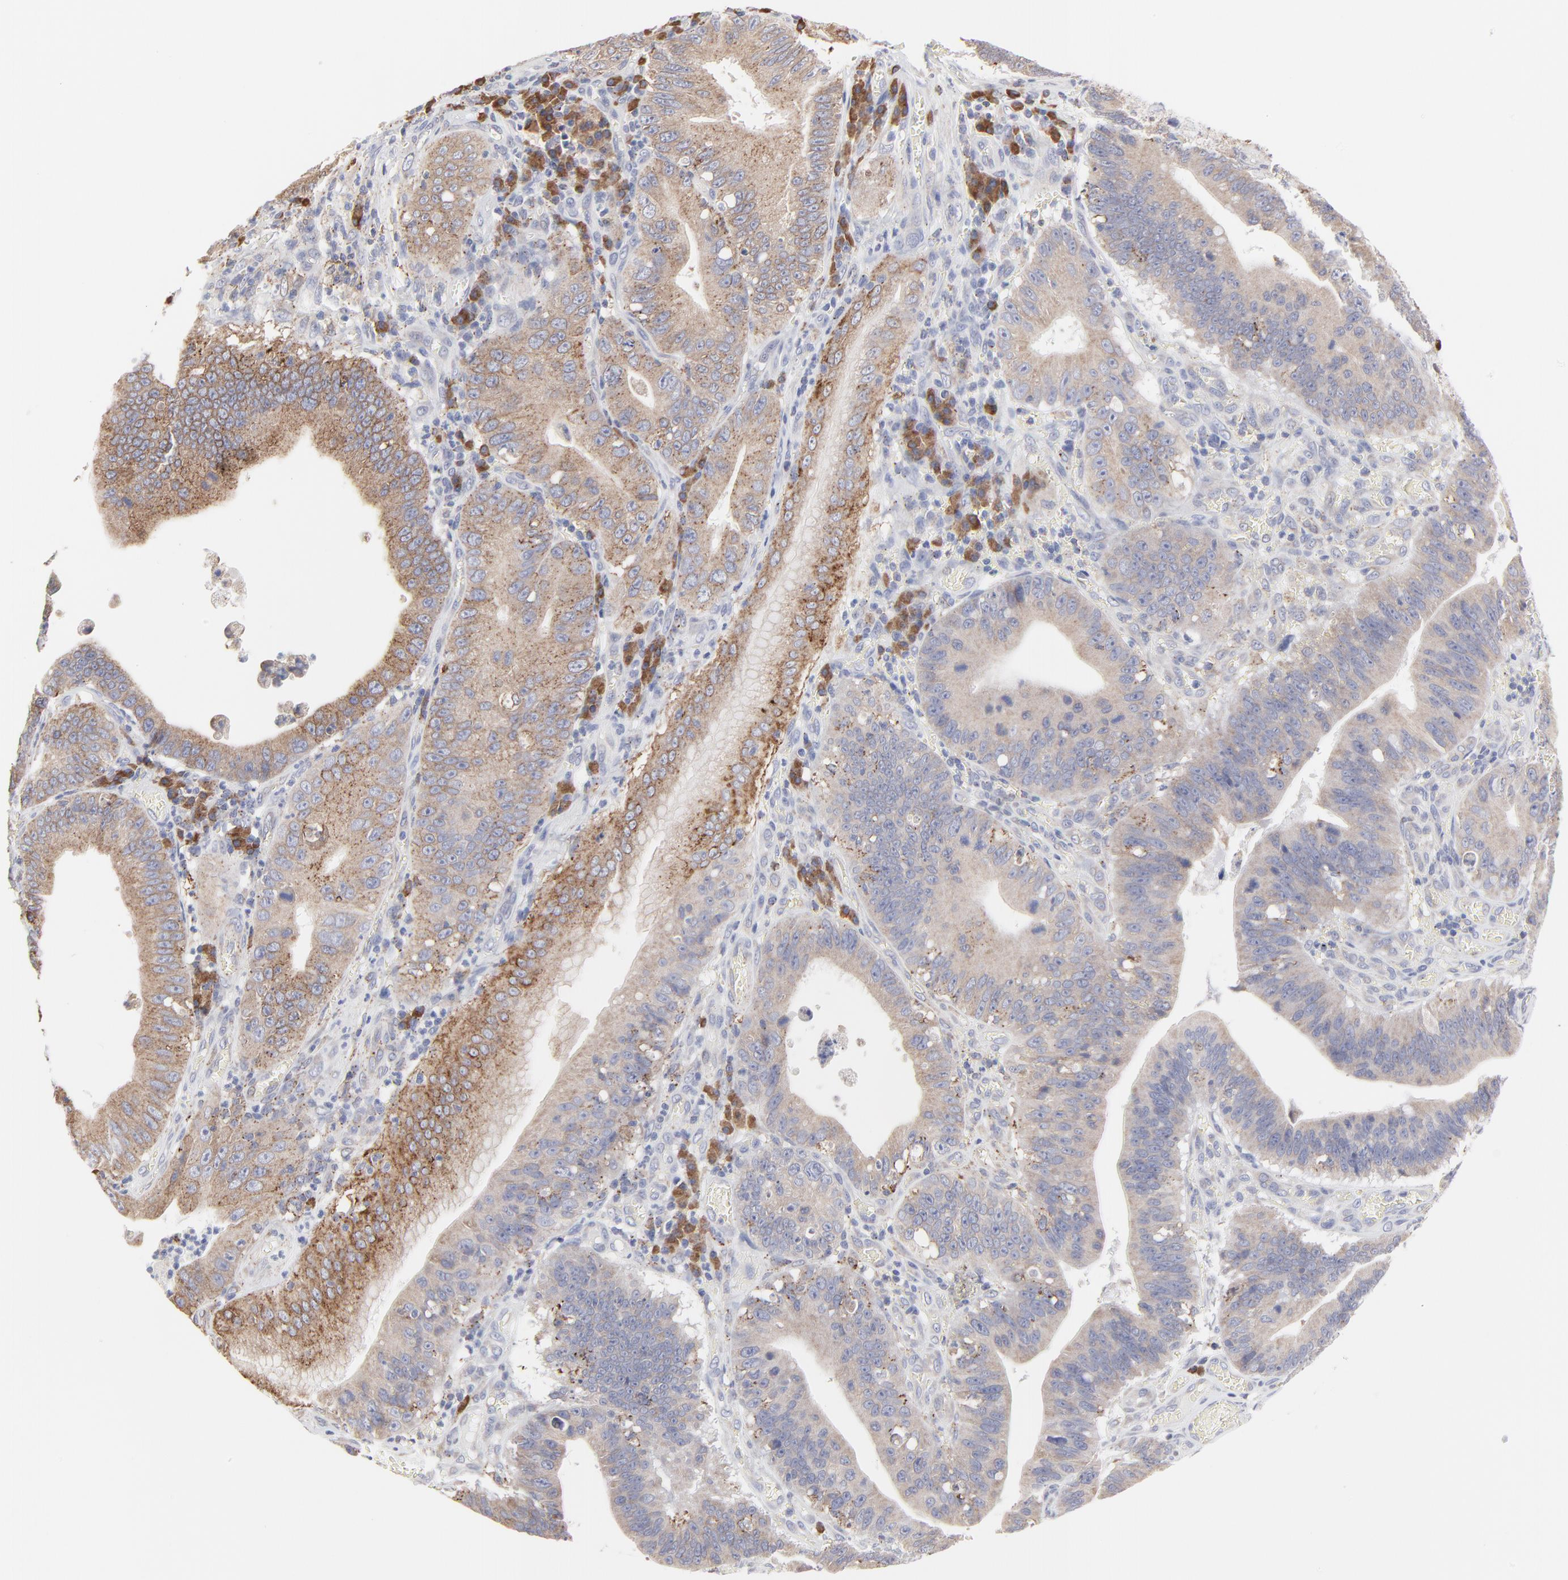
{"staining": {"intensity": "moderate", "quantity": ">75%", "location": "cytoplasmic/membranous"}, "tissue": "stomach cancer", "cell_type": "Tumor cells", "image_type": "cancer", "snomed": [{"axis": "morphology", "description": "Adenocarcinoma, NOS"}, {"axis": "topography", "description": "Stomach"}, {"axis": "topography", "description": "Gastric cardia"}], "caption": "Brown immunohistochemical staining in stomach adenocarcinoma displays moderate cytoplasmic/membranous positivity in approximately >75% of tumor cells.", "gene": "TRIM22", "patient": {"sex": "male", "age": 59}}